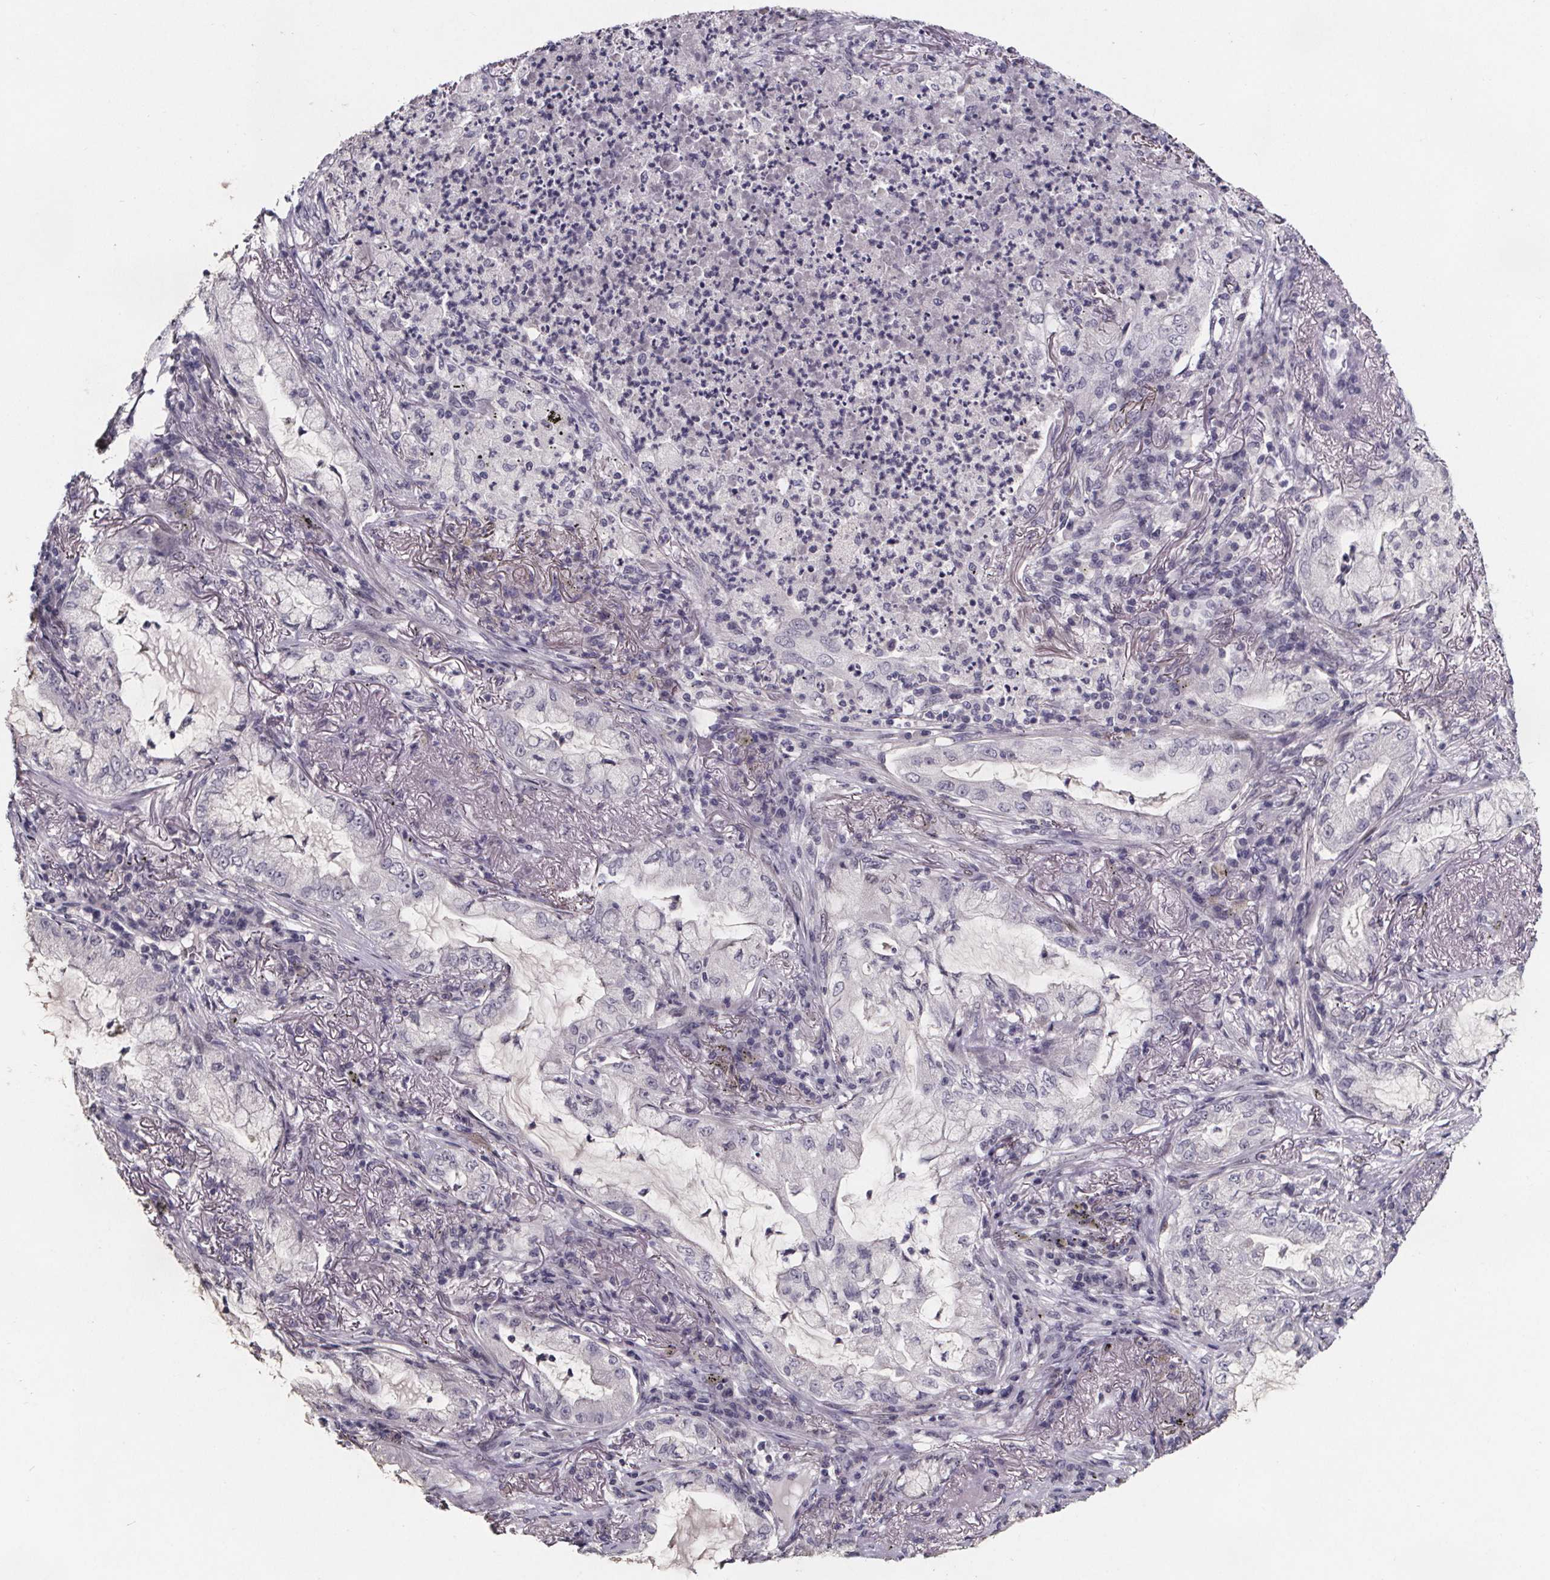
{"staining": {"intensity": "negative", "quantity": "none", "location": "none"}, "tissue": "lung cancer", "cell_type": "Tumor cells", "image_type": "cancer", "snomed": [{"axis": "morphology", "description": "Adenocarcinoma, NOS"}, {"axis": "topography", "description": "Lung"}], "caption": "Micrograph shows no protein positivity in tumor cells of adenocarcinoma (lung) tissue. (Immunohistochemistry (ihc), brightfield microscopy, high magnification).", "gene": "AR", "patient": {"sex": "female", "age": 73}}